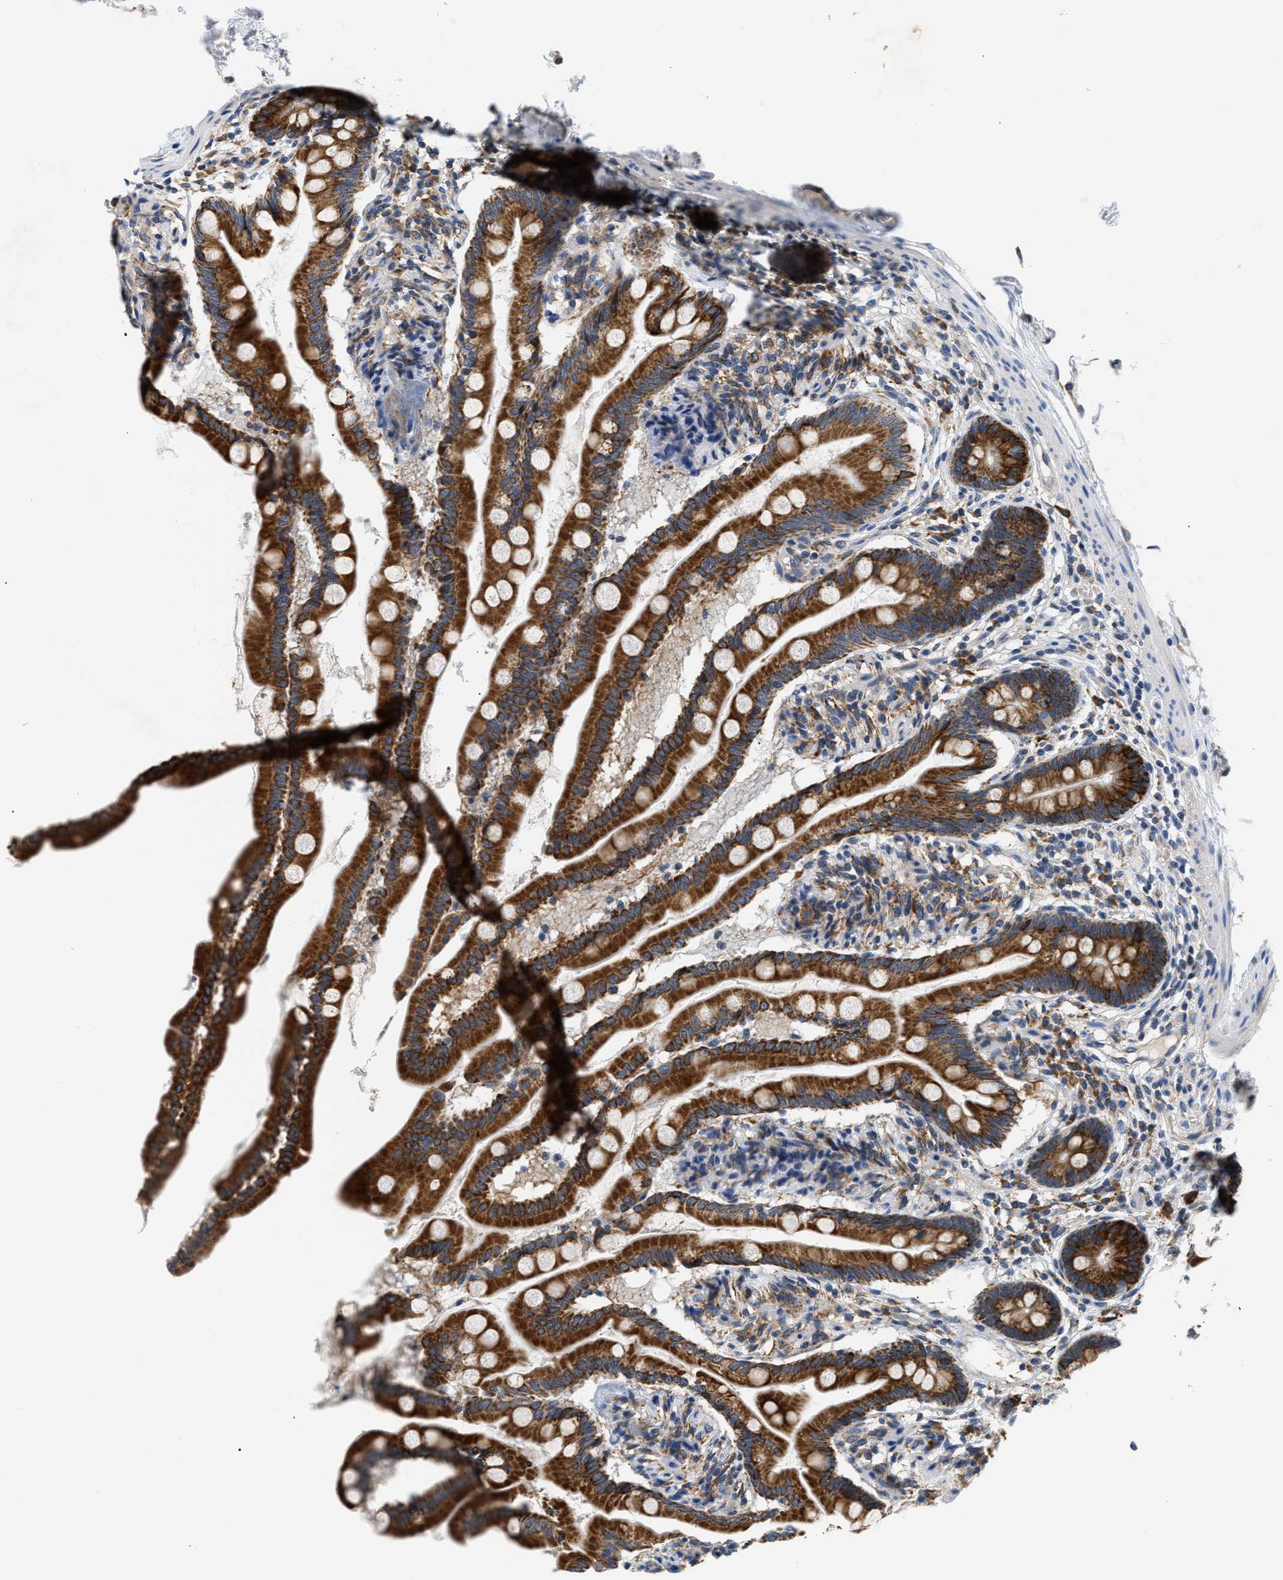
{"staining": {"intensity": "strong", "quantity": ">75%", "location": "cytoplasmic/membranous"}, "tissue": "small intestine", "cell_type": "Glandular cells", "image_type": "normal", "snomed": [{"axis": "morphology", "description": "Normal tissue, NOS"}, {"axis": "topography", "description": "Small intestine"}], "caption": "IHC of unremarkable small intestine shows high levels of strong cytoplasmic/membranous expression in about >75% of glandular cells. Using DAB (brown) and hematoxylin (blue) stains, captured at high magnification using brightfield microscopy.", "gene": "HDHD3", "patient": {"sex": "female", "age": 56}}